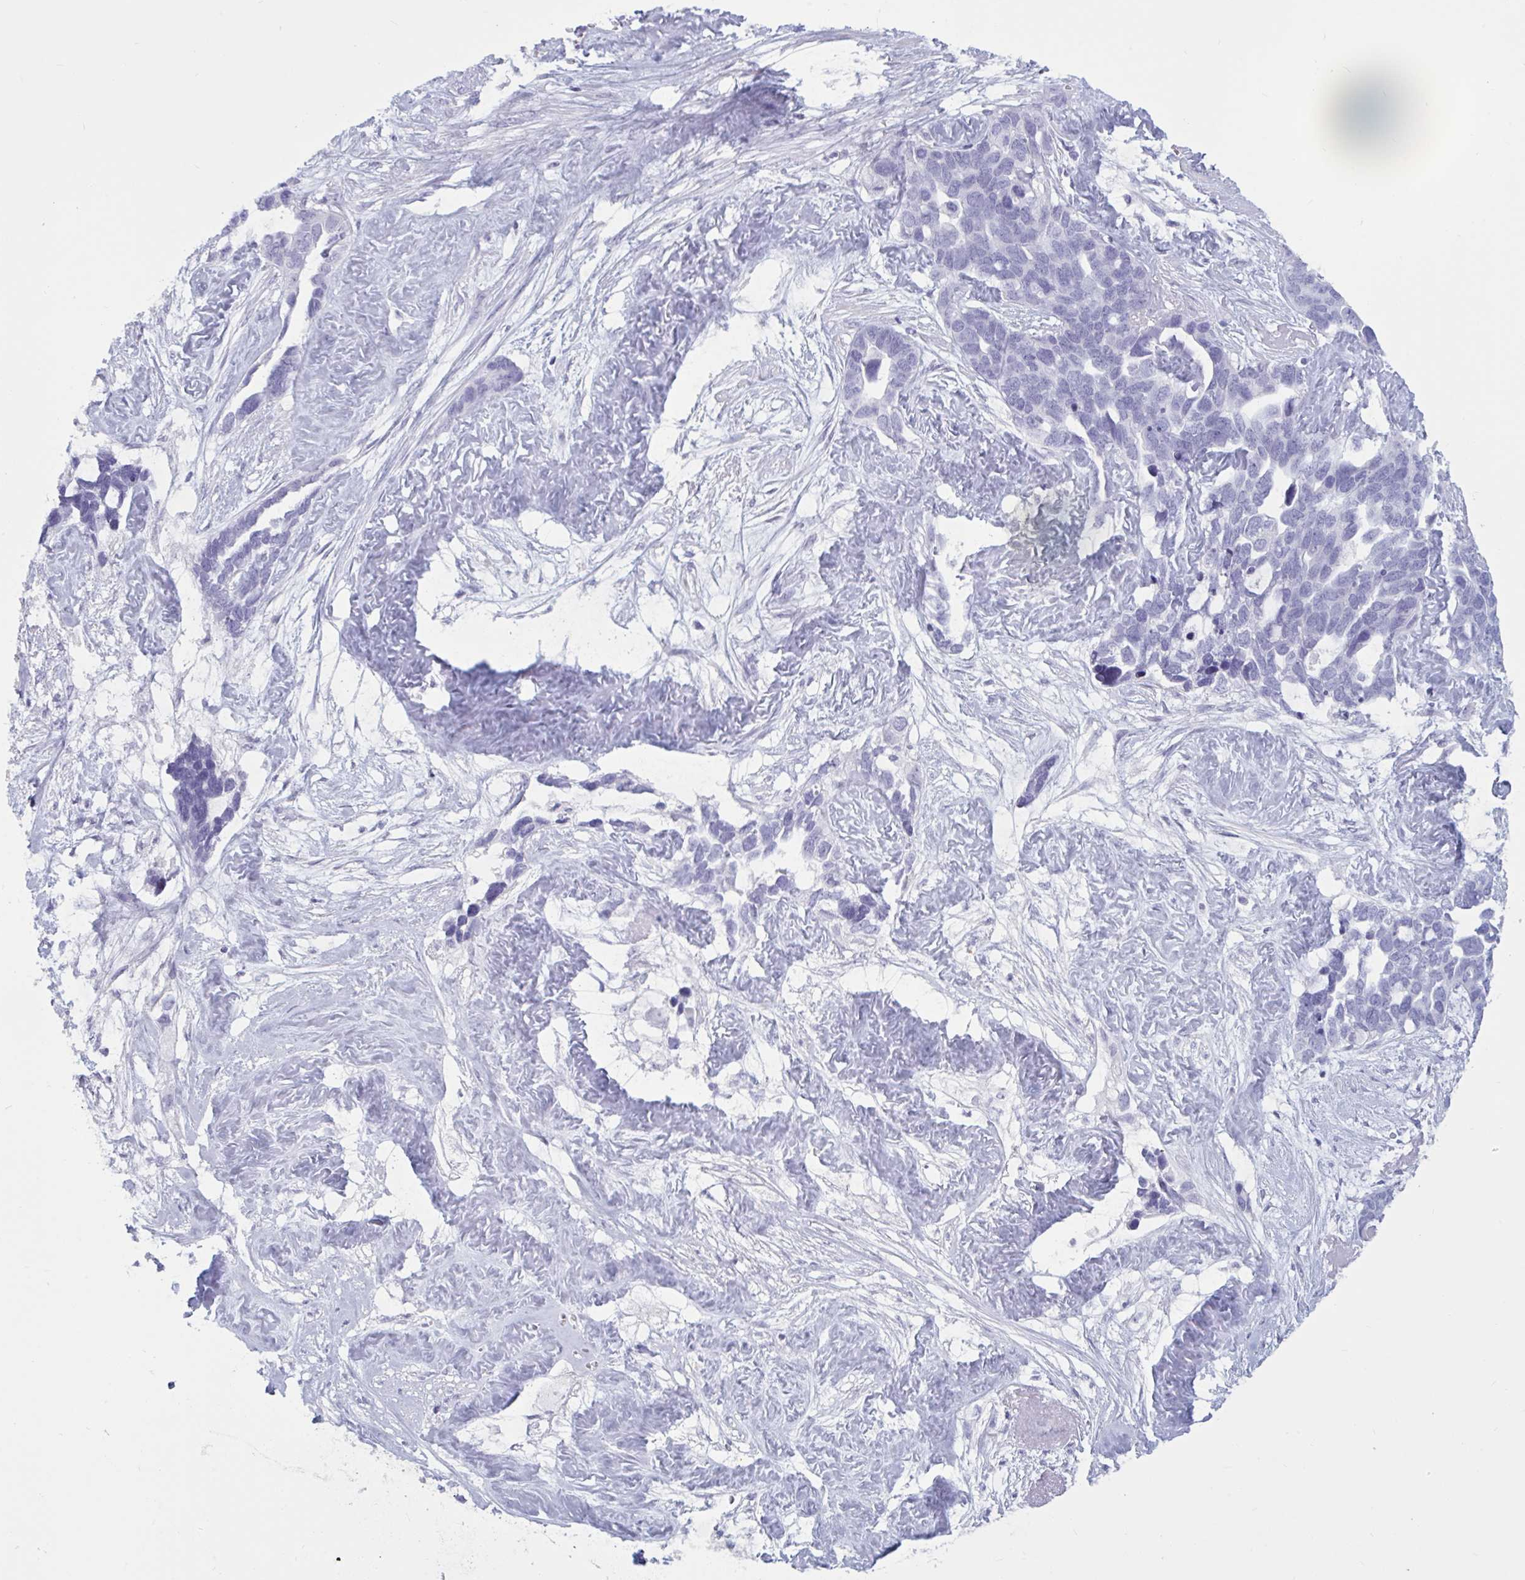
{"staining": {"intensity": "negative", "quantity": "none", "location": "none"}, "tissue": "ovarian cancer", "cell_type": "Tumor cells", "image_type": "cancer", "snomed": [{"axis": "morphology", "description": "Cystadenocarcinoma, serous, NOS"}, {"axis": "topography", "description": "Ovary"}], "caption": "This image is of serous cystadenocarcinoma (ovarian) stained with immunohistochemistry (IHC) to label a protein in brown with the nuclei are counter-stained blue. There is no expression in tumor cells.", "gene": "BBS10", "patient": {"sex": "female", "age": 54}}